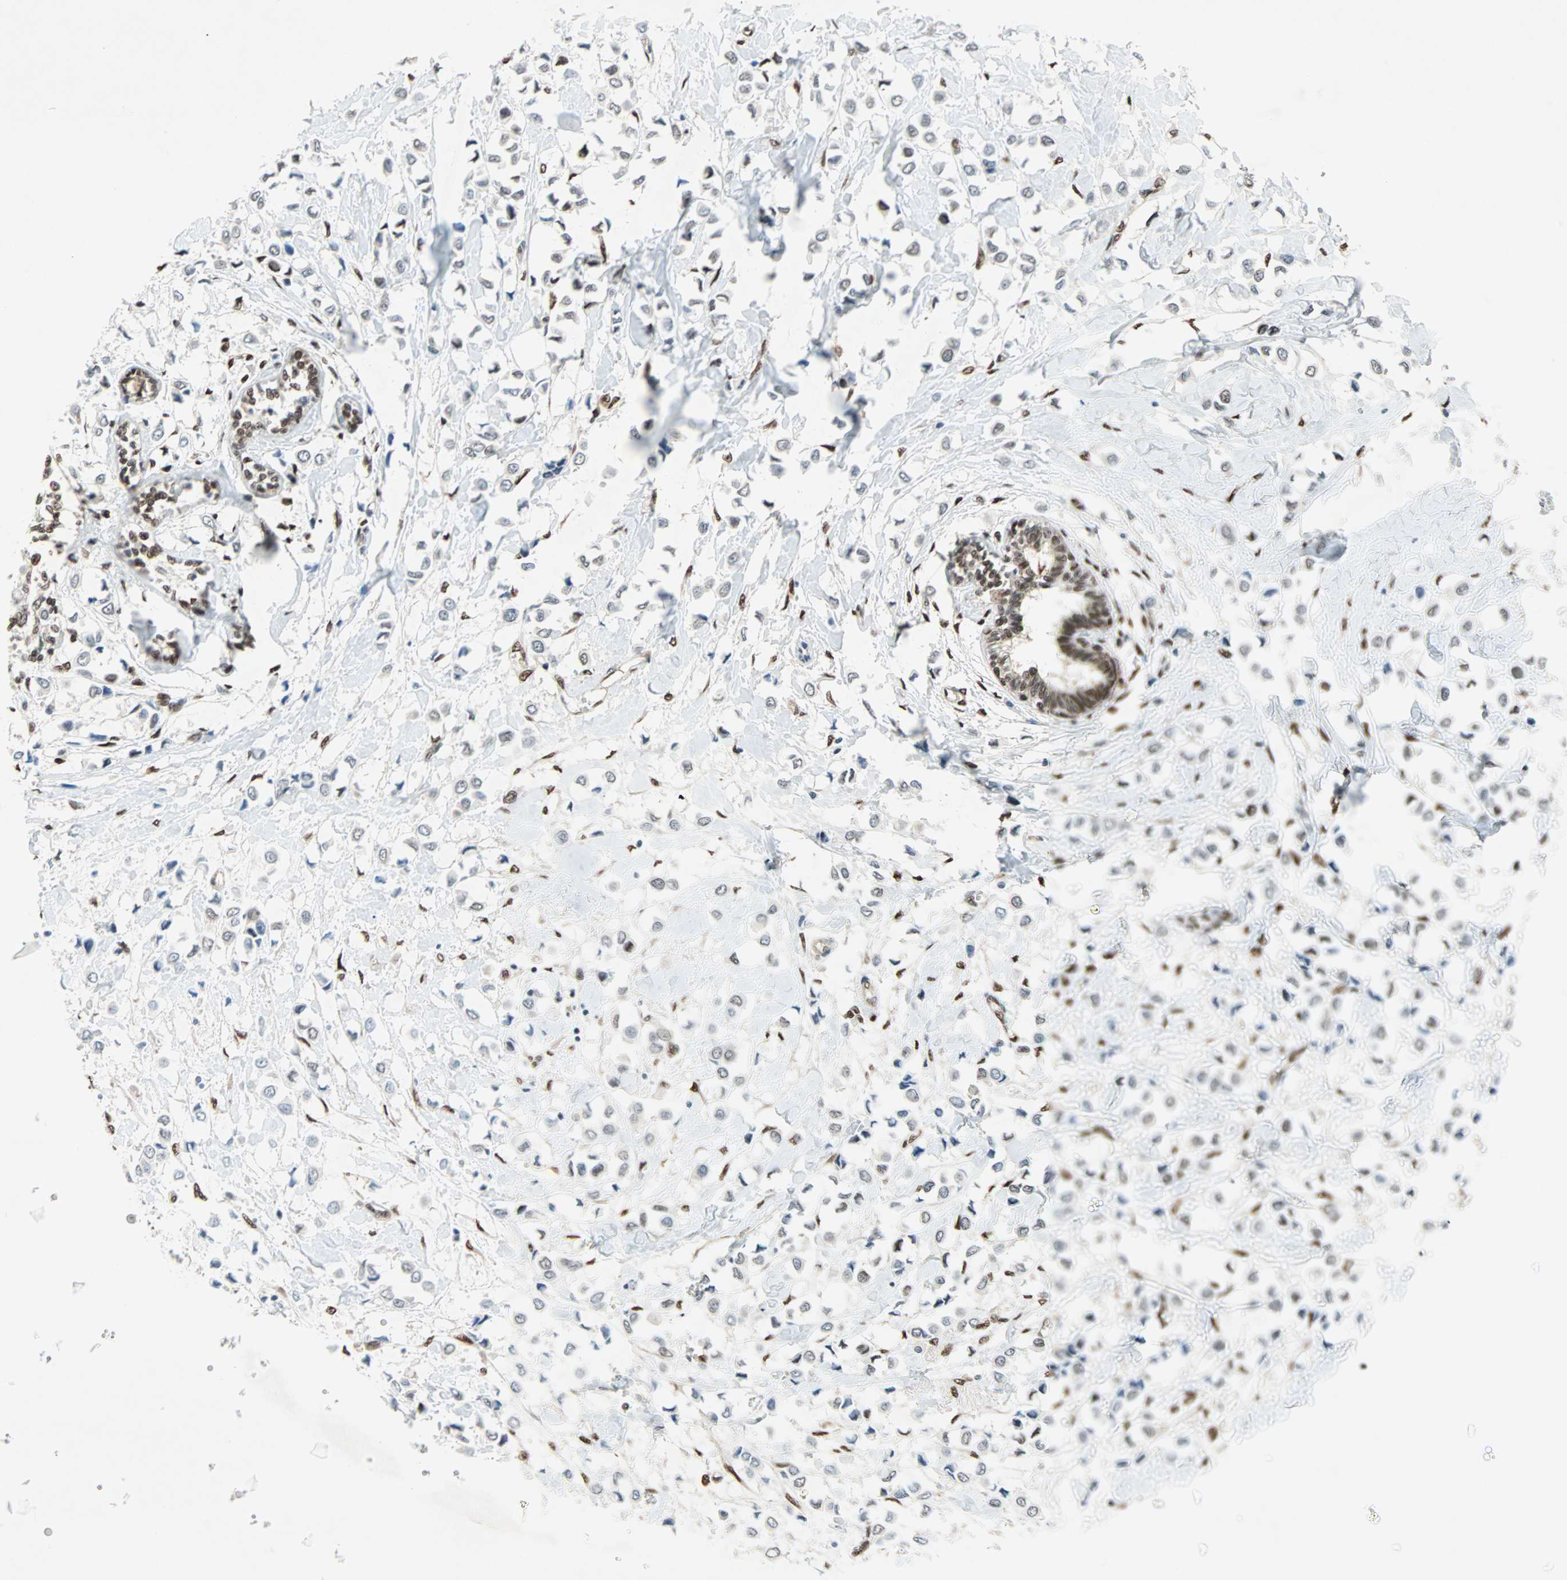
{"staining": {"intensity": "weak", "quantity": "<25%", "location": "cytoplasmic/membranous,nuclear"}, "tissue": "breast cancer", "cell_type": "Tumor cells", "image_type": "cancer", "snomed": [{"axis": "morphology", "description": "Lobular carcinoma"}, {"axis": "topography", "description": "Breast"}], "caption": "Immunohistochemical staining of human lobular carcinoma (breast) shows no significant expression in tumor cells. The staining was performed using DAB (3,3'-diaminobenzidine) to visualize the protein expression in brown, while the nuclei were stained in blue with hematoxylin (Magnification: 20x).", "gene": "WWTR1", "patient": {"sex": "female", "age": 51}}